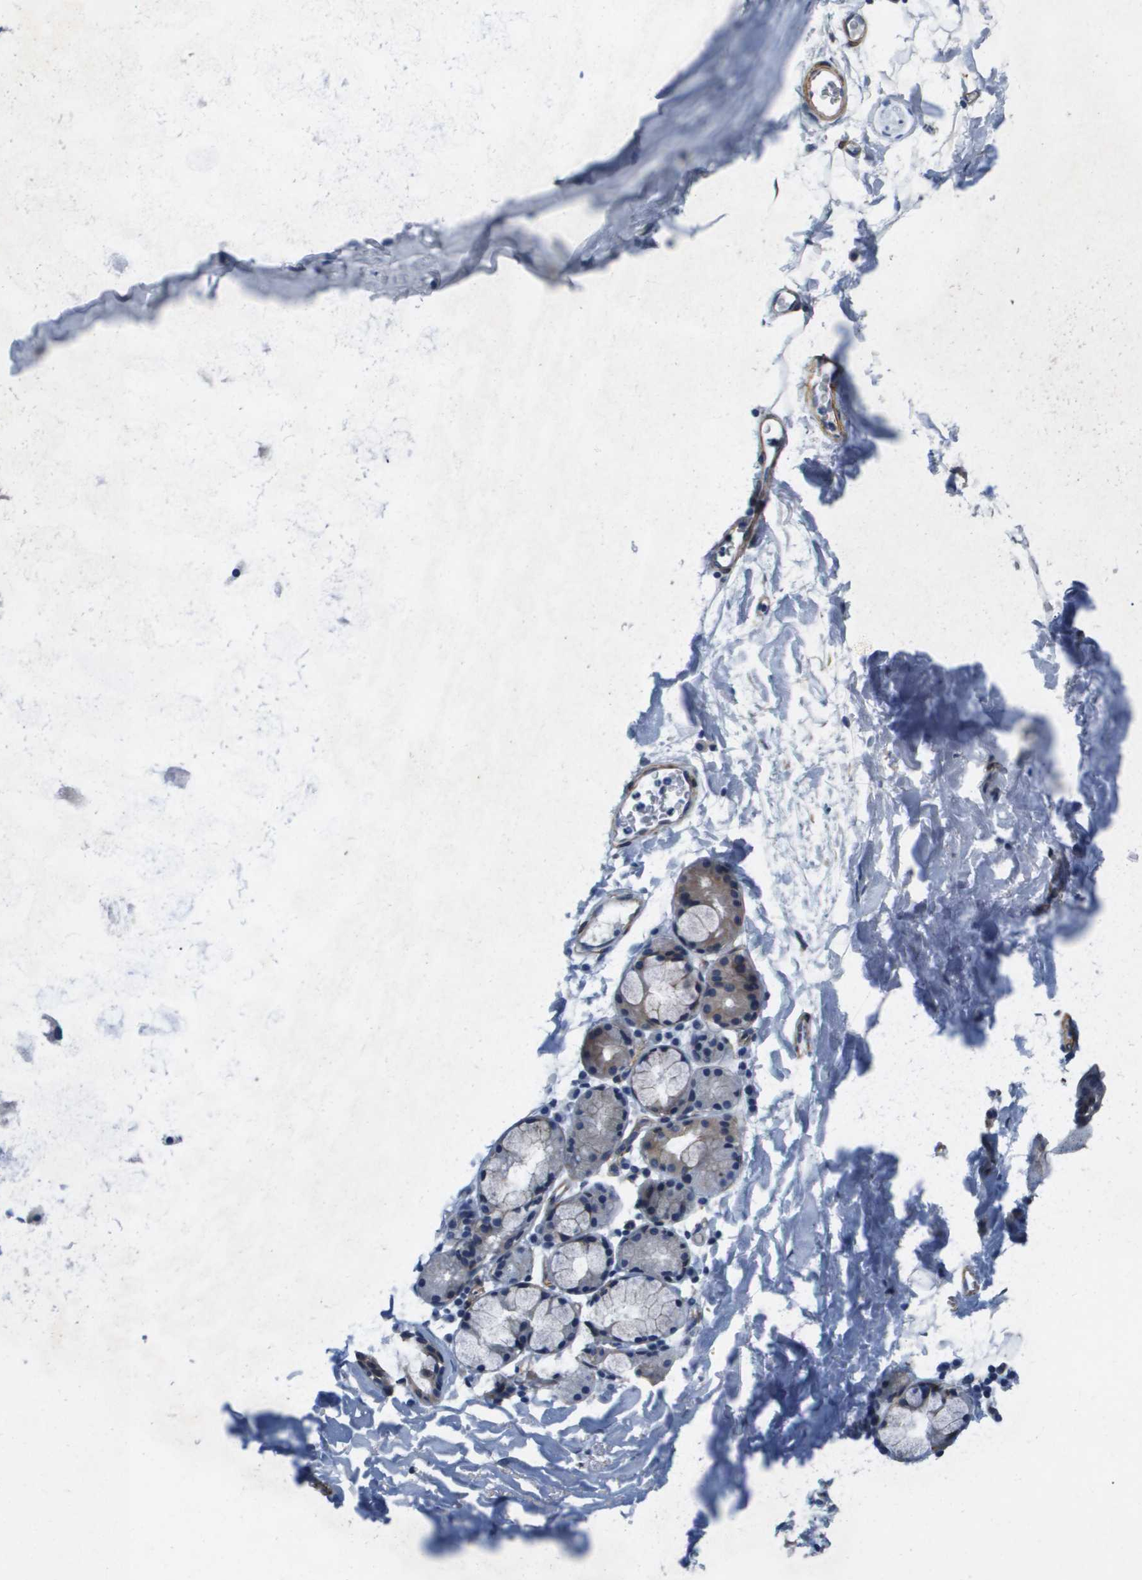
{"staining": {"intensity": "negative", "quantity": "none", "location": "none"}, "tissue": "adipose tissue", "cell_type": "Adipocytes", "image_type": "normal", "snomed": [{"axis": "morphology", "description": "Normal tissue, NOS"}, {"axis": "topography", "description": "Cartilage tissue"}, {"axis": "topography", "description": "Bronchus"}], "caption": "A high-resolution histopathology image shows immunohistochemistry staining of benign adipose tissue, which shows no significant expression in adipocytes.", "gene": "LPP", "patient": {"sex": "female", "age": 53}}